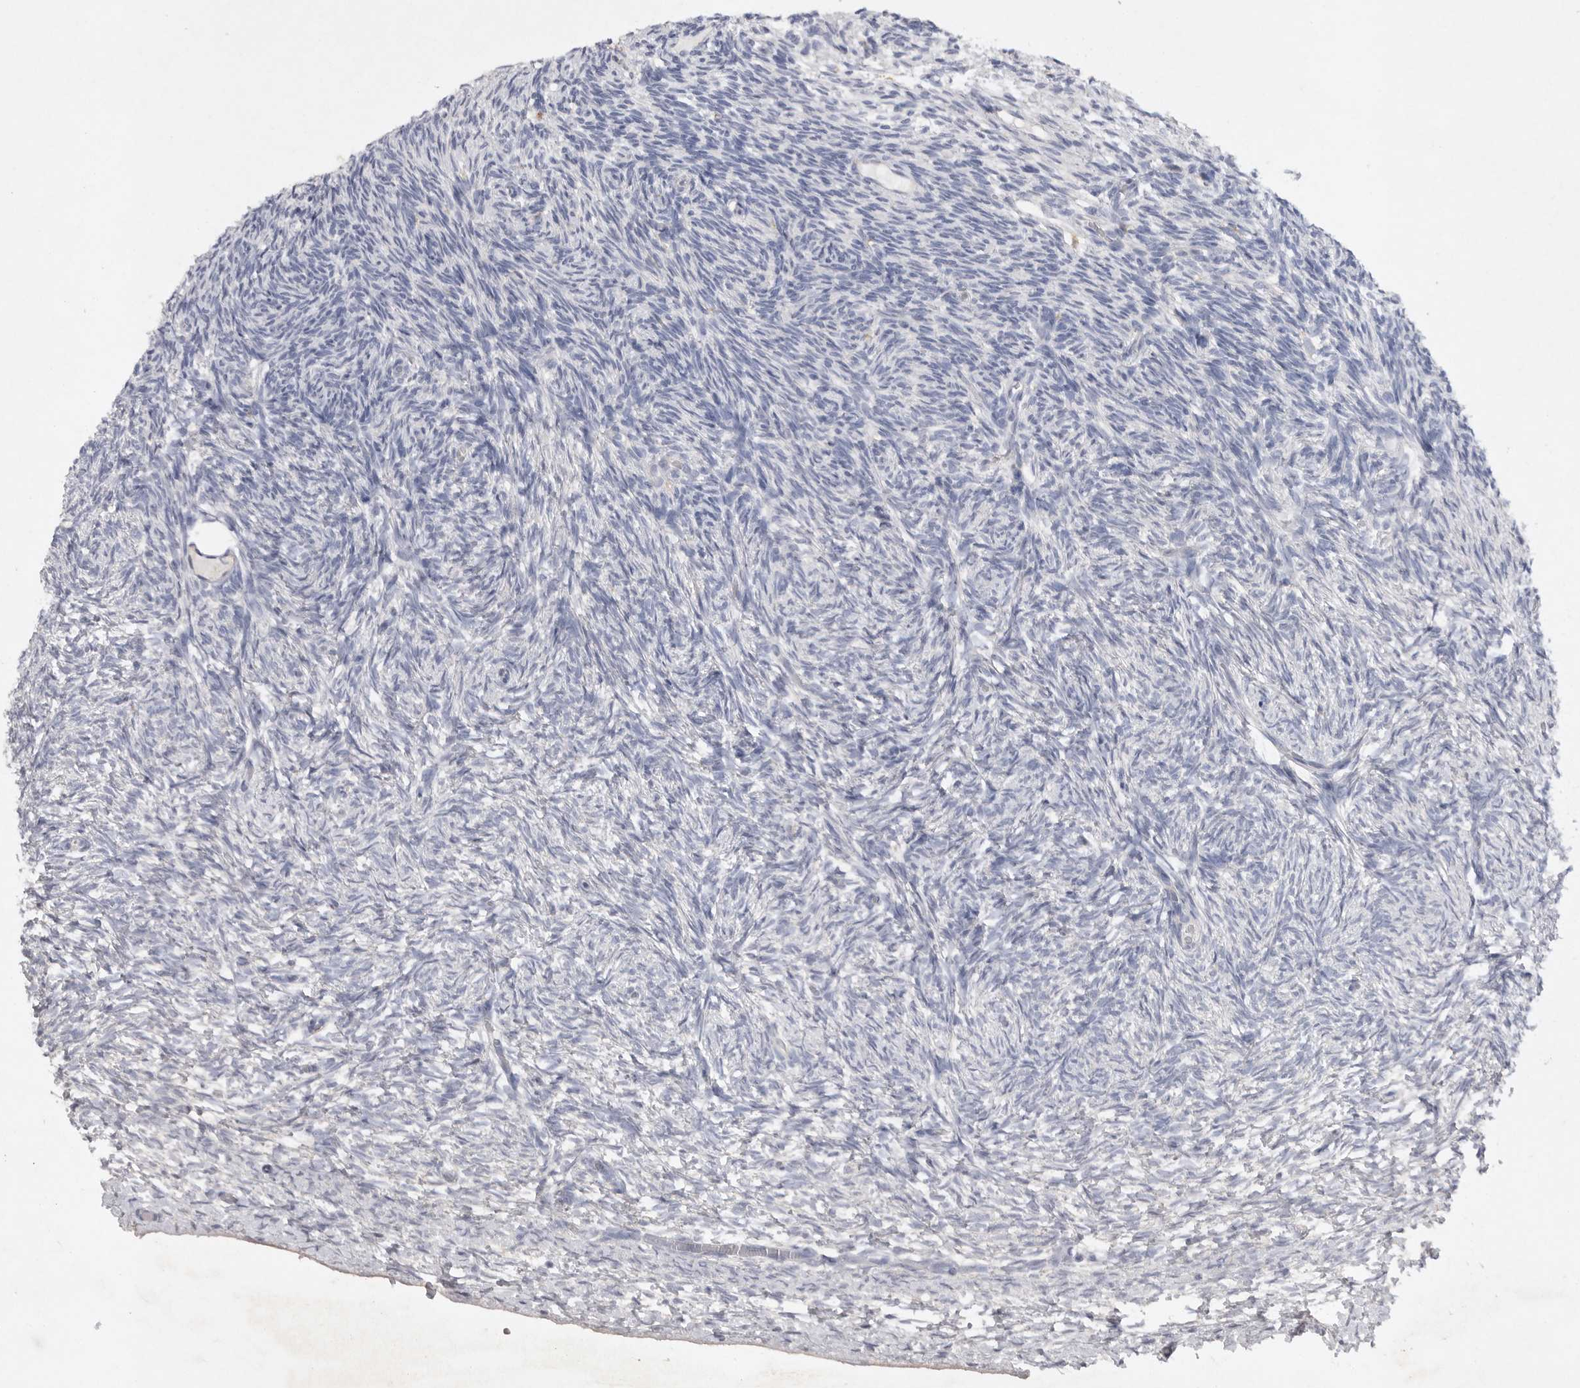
{"staining": {"intensity": "negative", "quantity": "none", "location": "none"}, "tissue": "ovary", "cell_type": "Follicle cells", "image_type": "normal", "snomed": [{"axis": "morphology", "description": "Normal tissue, NOS"}, {"axis": "topography", "description": "Ovary"}], "caption": "Immunohistochemistry image of normal ovary: ovary stained with DAB (3,3'-diaminobenzidine) reveals no significant protein expression in follicle cells.", "gene": "EDEM3", "patient": {"sex": "female", "age": 34}}